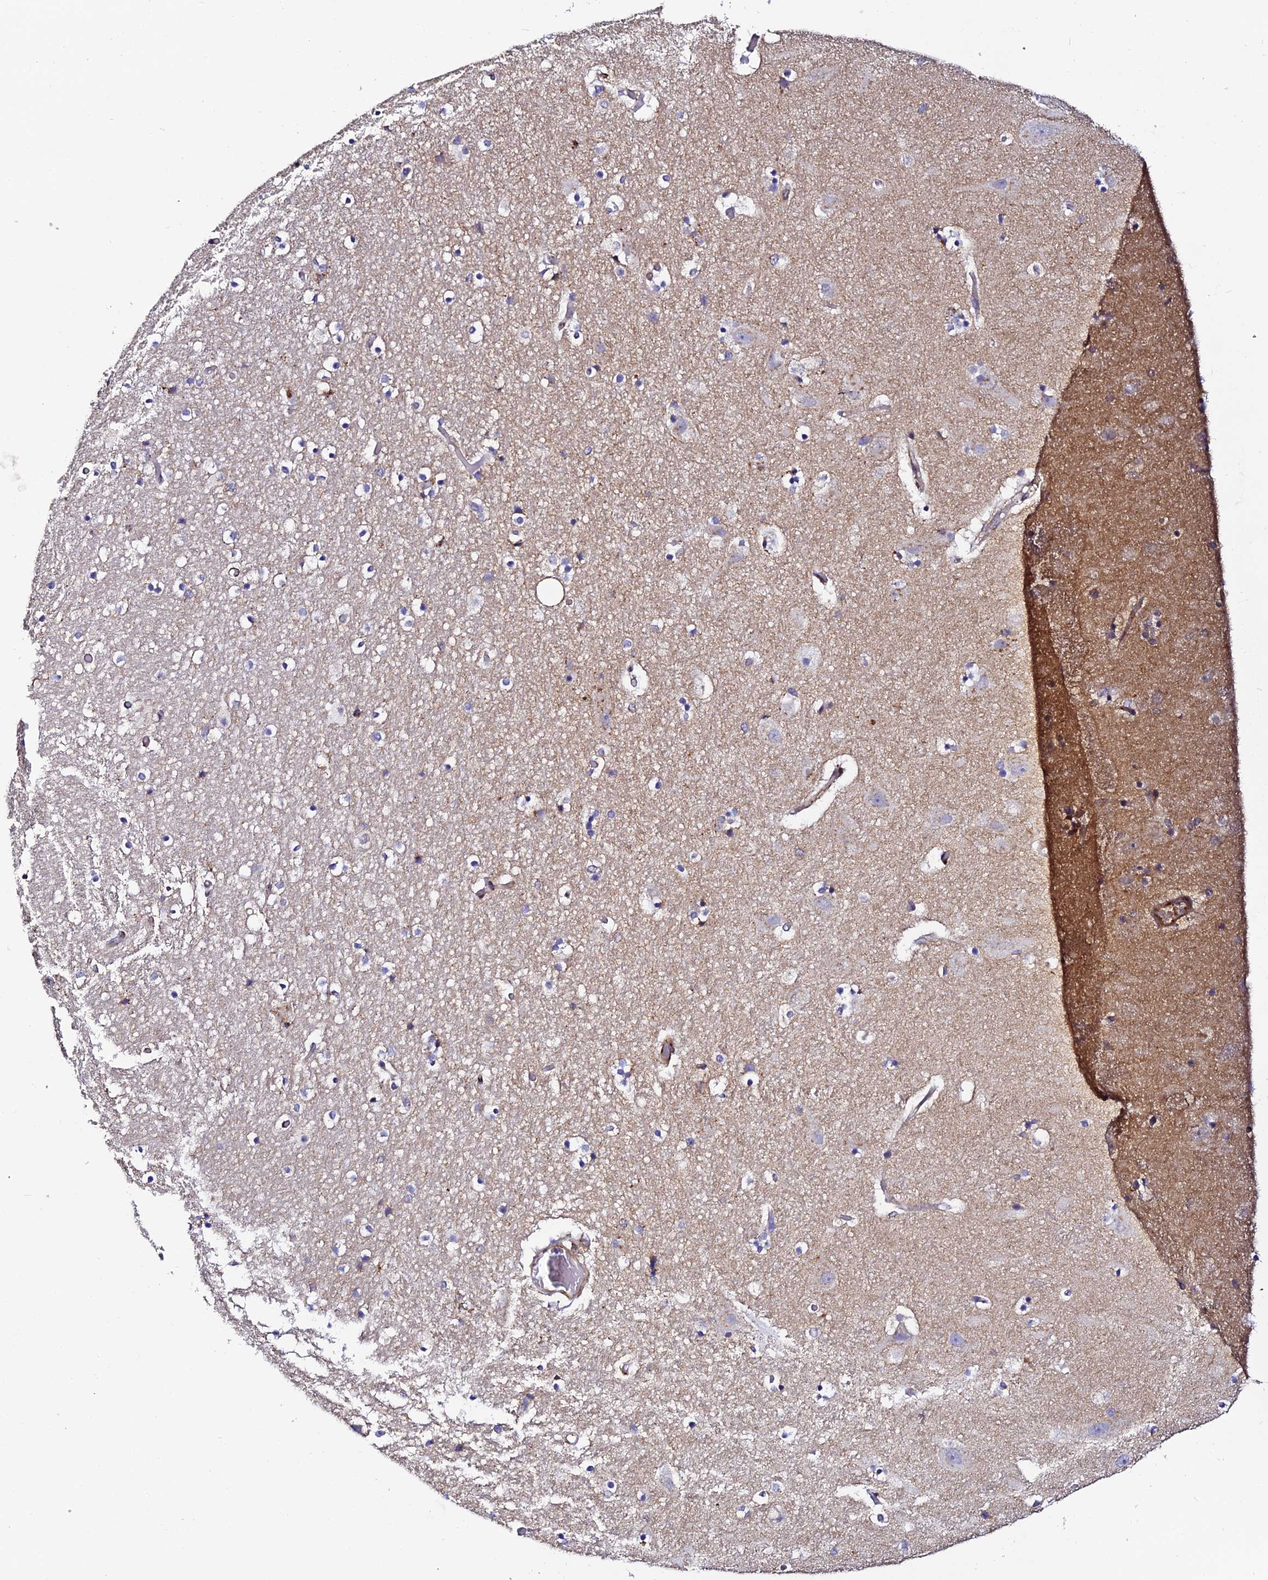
{"staining": {"intensity": "negative", "quantity": "none", "location": "none"}, "tissue": "hippocampus", "cell_type": "Glial cells", "image_type": "normal", "snomed": [{"axis": "morphology", "description": "Normal tissue, NOS"}, {"axis": "topography", "description": "Hippocampus"}], "caption": "The photomicrograph demonstrates no significant positivity in glial cells of hippocampus.", "gene": "TRPV2", "patient": {"sex": "female", "age": 52}}